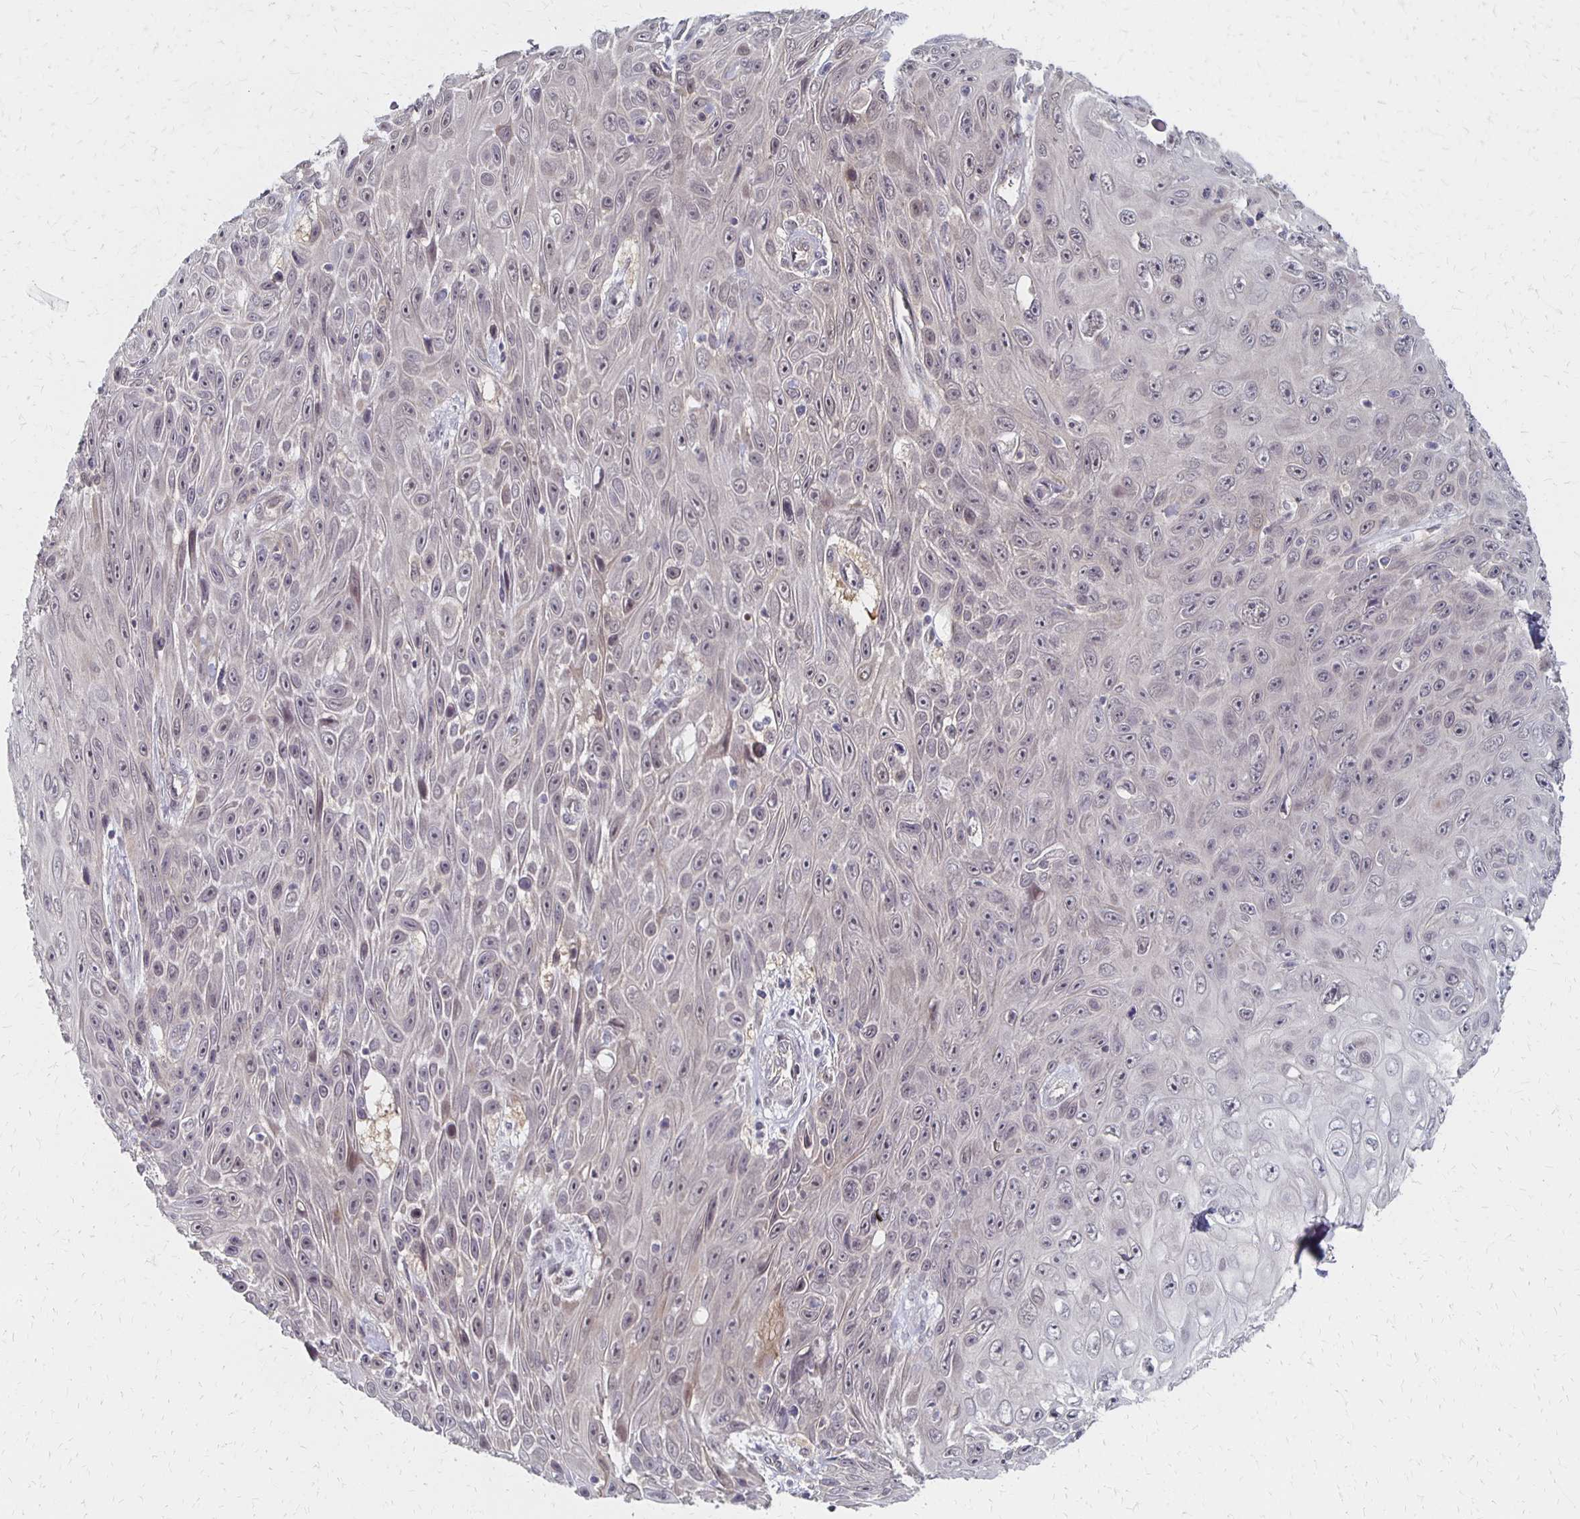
{"staining": {"intensity": "negative", "quantity": "none", "location": "none"}, "tissue": "skin cancer", "cell_type": "Tumor cells", "image_type": "cancer", "snomed": [{"axis": "morphology", "description": "Squamous cell carcinoma, NOS"}, {"axis": "topography", "description": "Skin"}], "caption": "This is an IHC photomicrograph of human skin cancer (squamous cell carcinoma). There is no staining in tumor cells.", "gene": "PRKCB", "patient": {"sex": "male", "age": 82}}